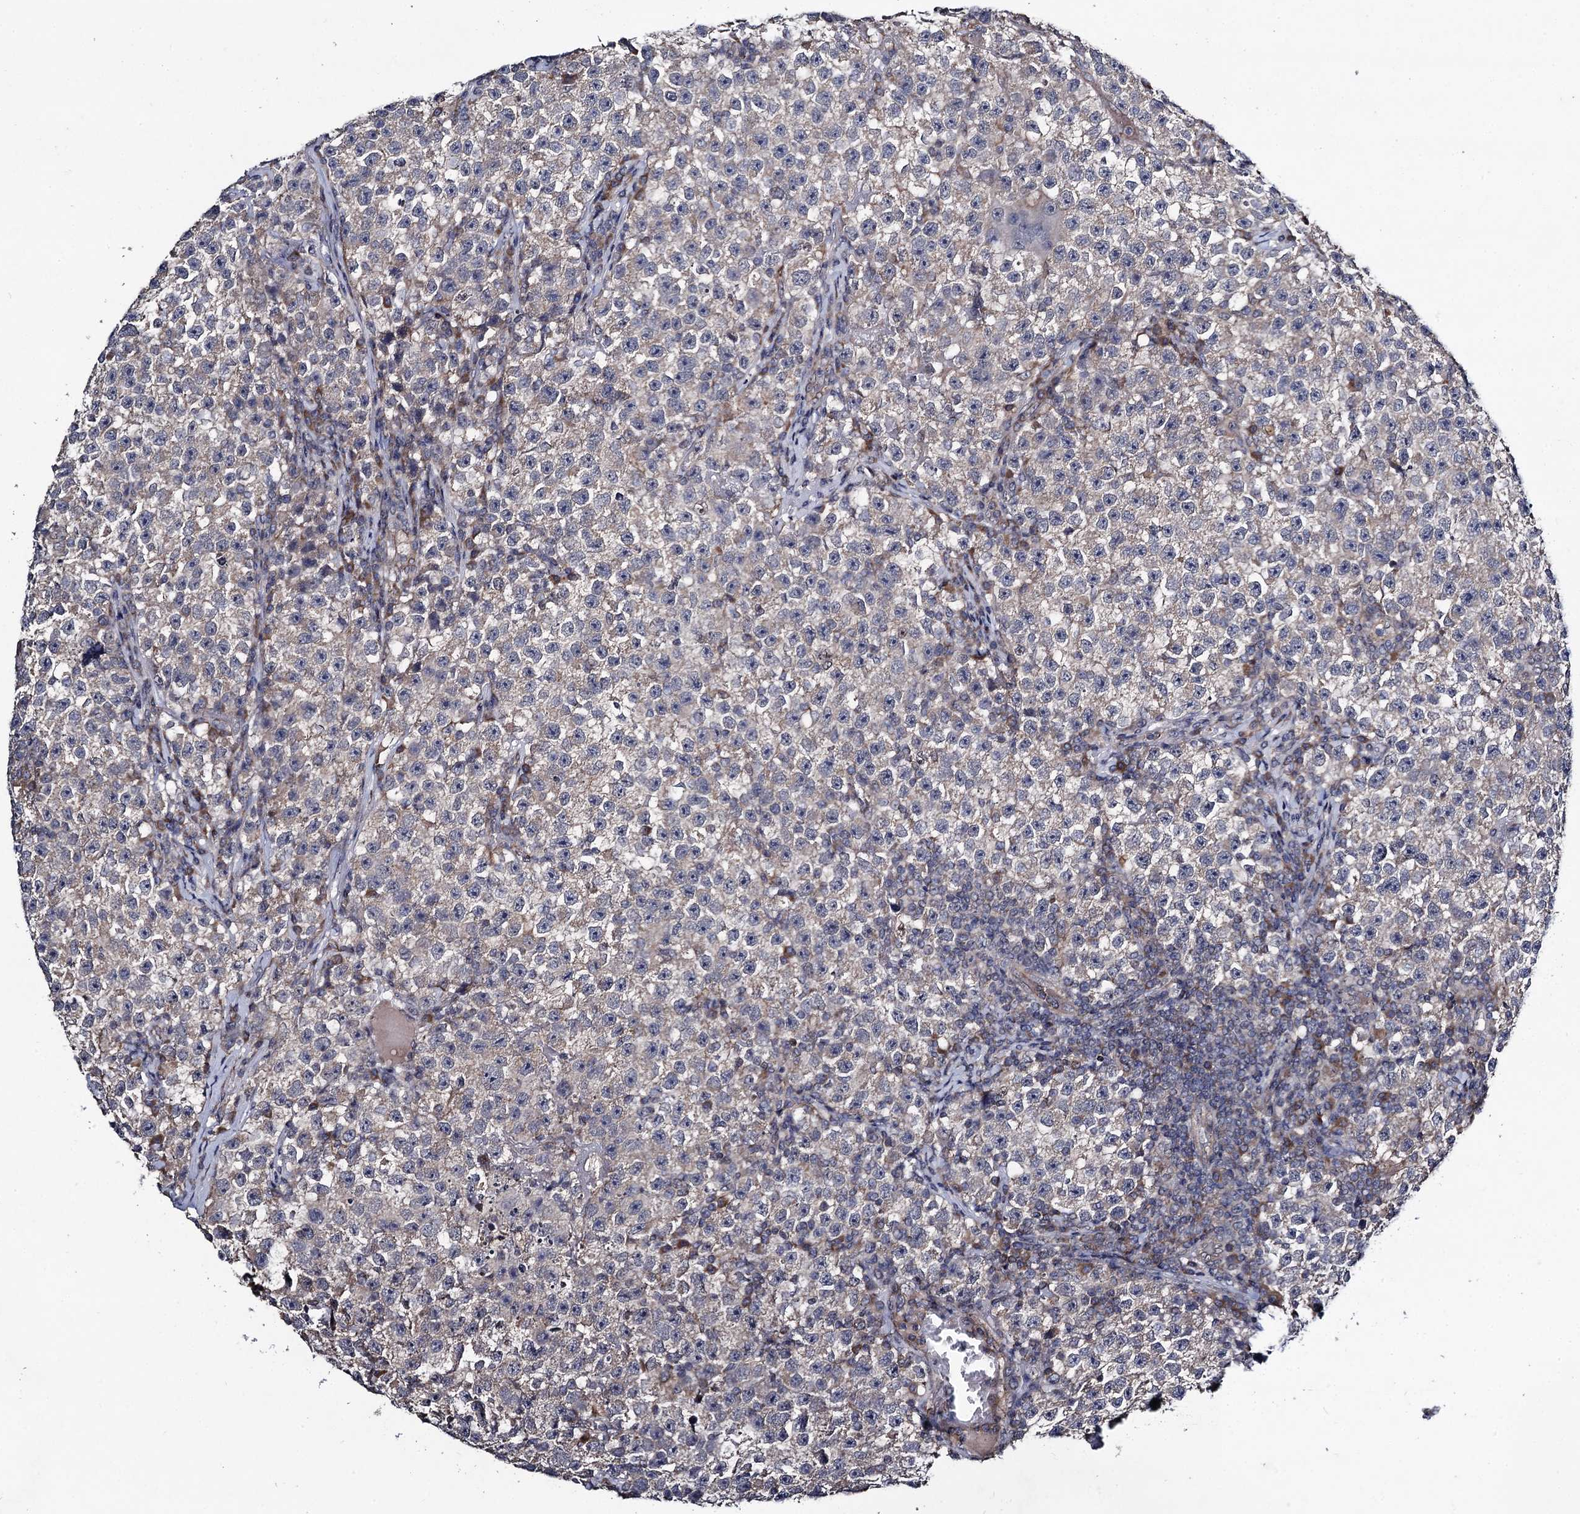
{"staining": {"intensity": "moderate", "quantity": "<25%", "location": "cytoplasmic/membranous"}, "tissue": "testis cancer", "cell_type": "Tumor cells", "image_type": "cancer", "snomed": [{"axis": "morphology", "description": "Seminoma, NOS"}, {"axis": "topography", "description": "Testis"}], "caption": "The image reveals staining of seminoma (testis), revealing moderate cytoplasmic/membranous protein expression (brown color) within tumor cells.", "gene": "VPS37D", "patient": {"sex": "male", "age": 22}}